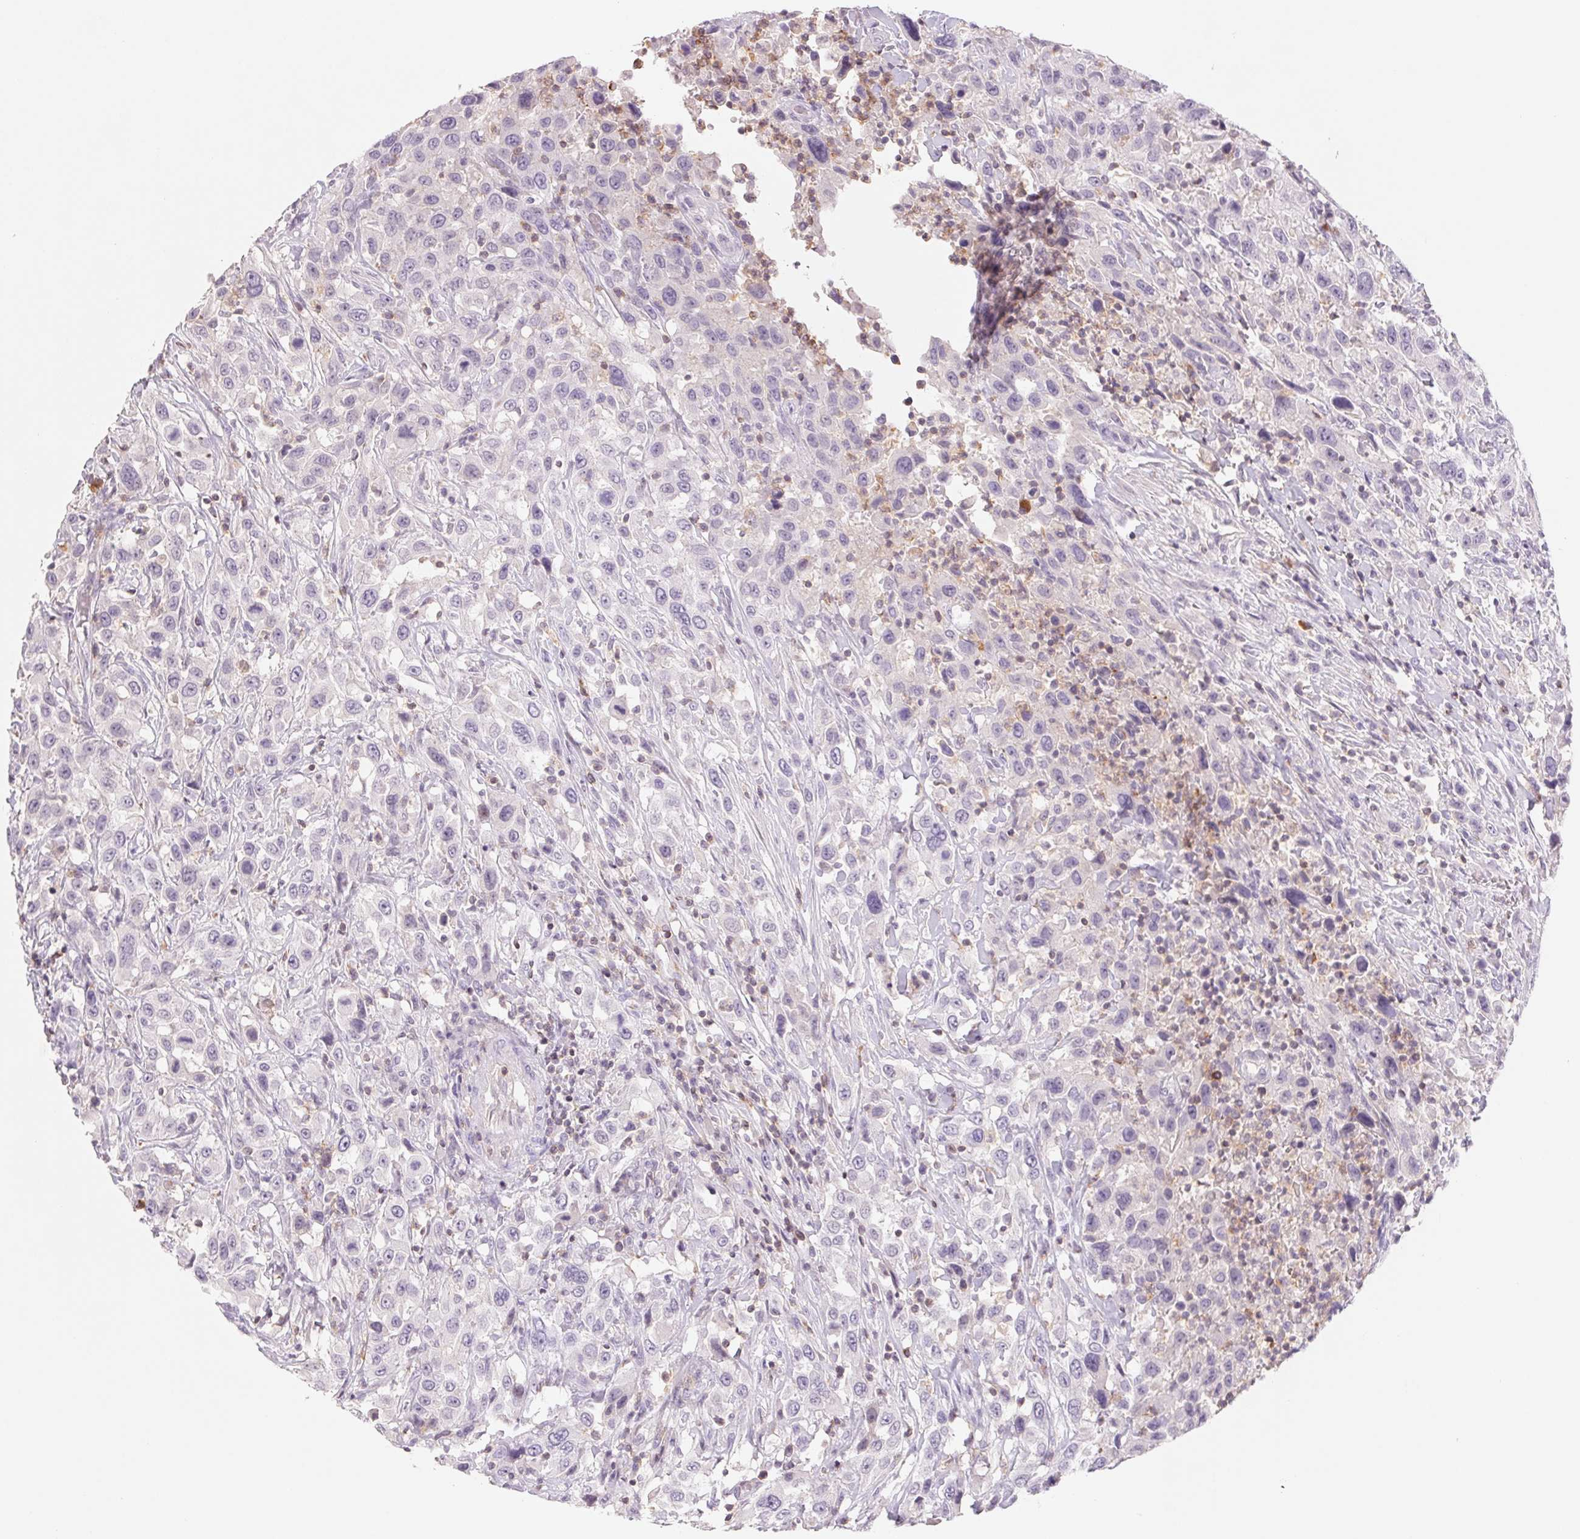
{"staining": {"intensity": "negative", "quantity": "none", "location": "none"}, "tissue": "urothelial cancer", "cell_type": "Tumor cells", "image_type": "cancer", "snomed": [{"axis": "morphology", "description": "Urothelial carcinoma, High grade"}, {"axis": "topography", "description": "Urinary bladder"}], "caption": "Urothelial carcinoma (high-grade) stained for a protein using immunohistochemistry (IHC) exhibits no staining tumor cells.", "gene": "KIF26A", "patient": {"sex": "male", "age": 61}}